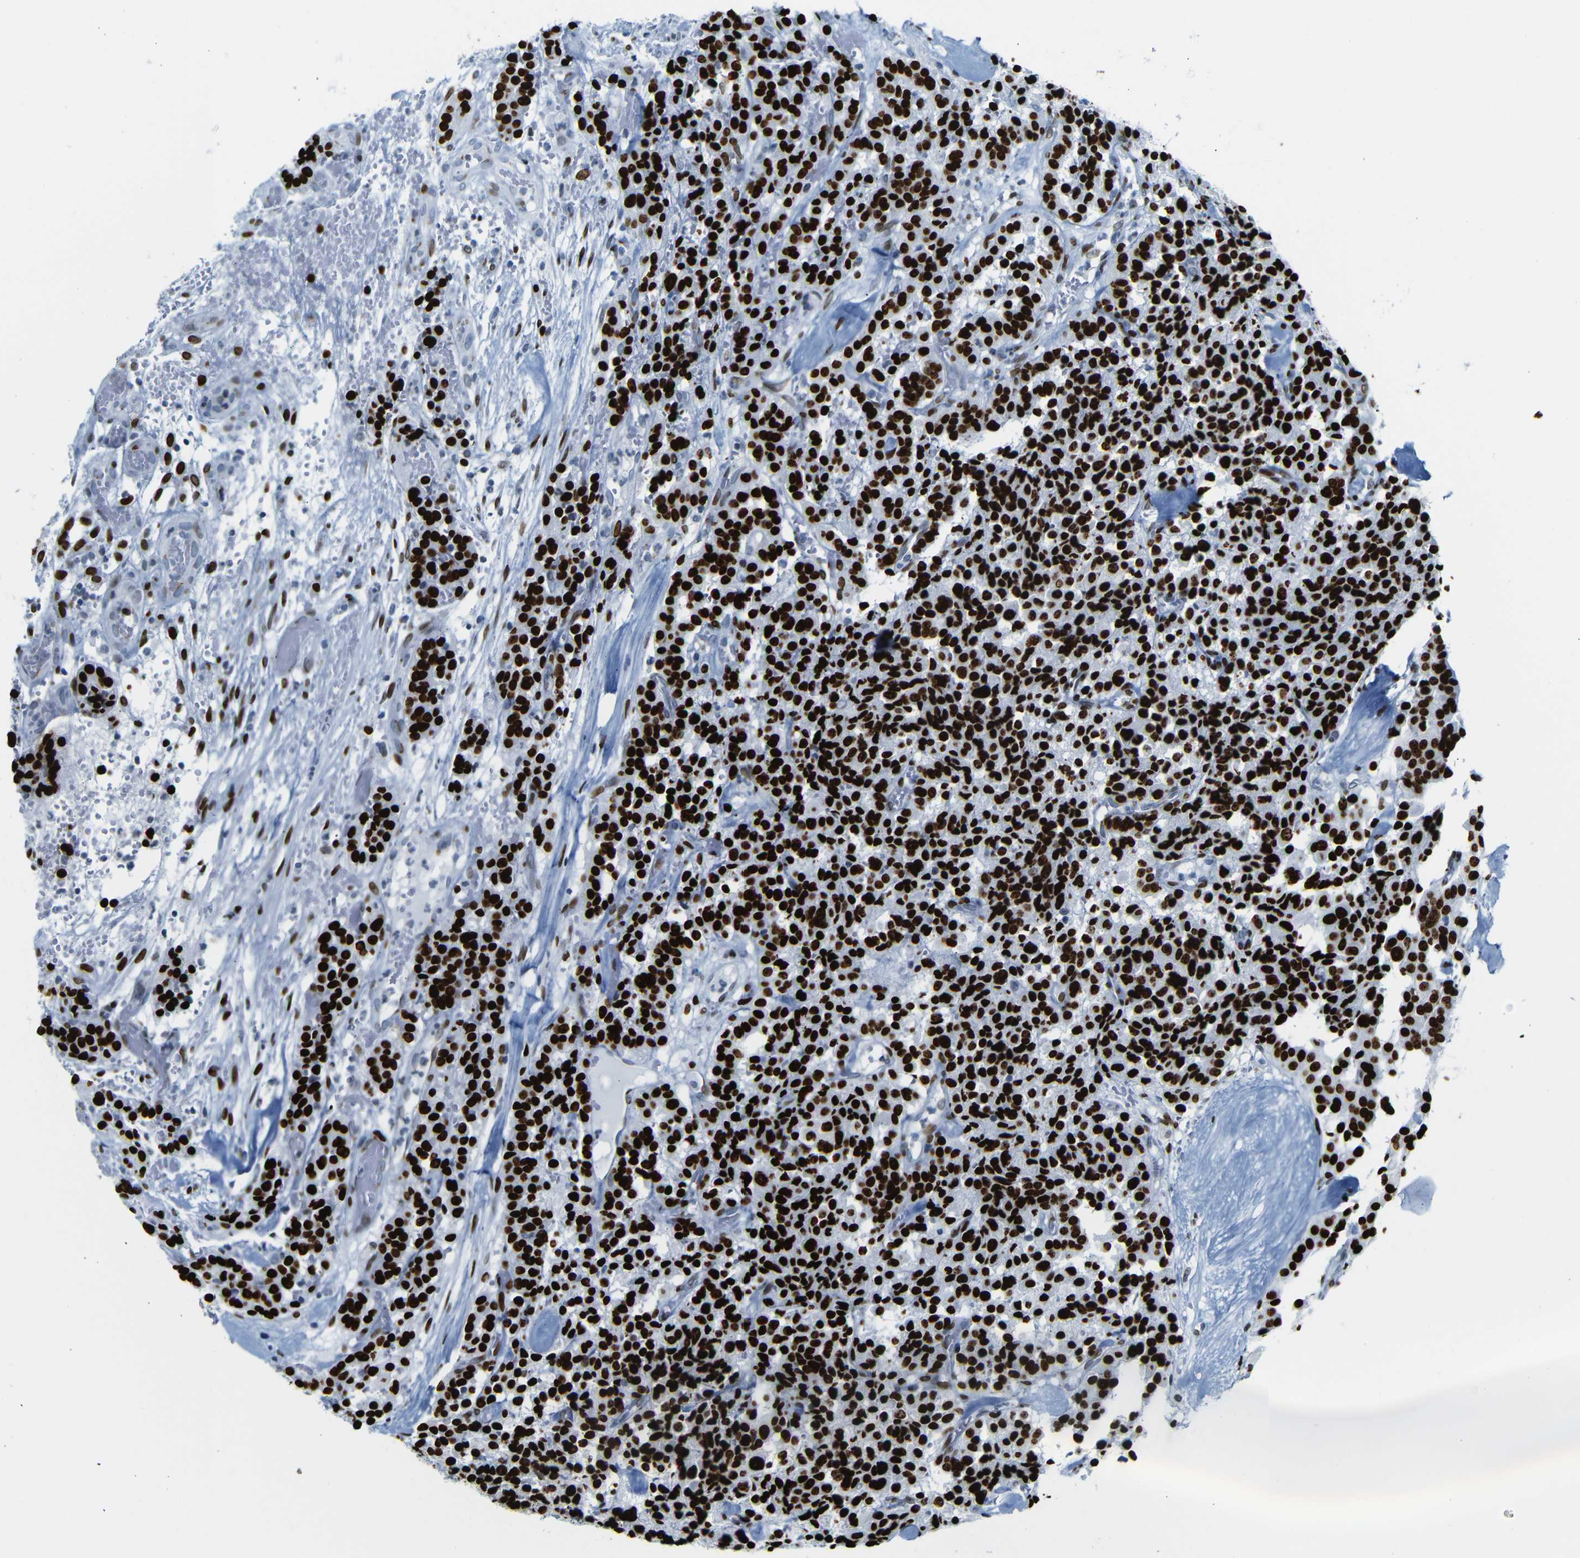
{"staining": {"intensity": "strong", "quantity": ">75%", "location": "nuclear"}, "tissue": "carcinoid", "cell_type": "Tumor cells", "image_type": "cancer", "snomed": [{"axis": "morphology", "description": "Carcinoid, malignant, NOS"}, {"axis": "topography", "description": "Lung"}], "caption": "IHC staining of carcinoid, which displays high levels of strong nuclear expression in about >75% of tumor cells indicating strong nuclear protein staining. The staining was performed using DAB (3,3'-diaminobenzidine) (brown) for protein detection and nuclei were counterstained in hematoxylin (blue).", "gene": "NPIPB15", "patient": {"sex": "male", "age": 30}}